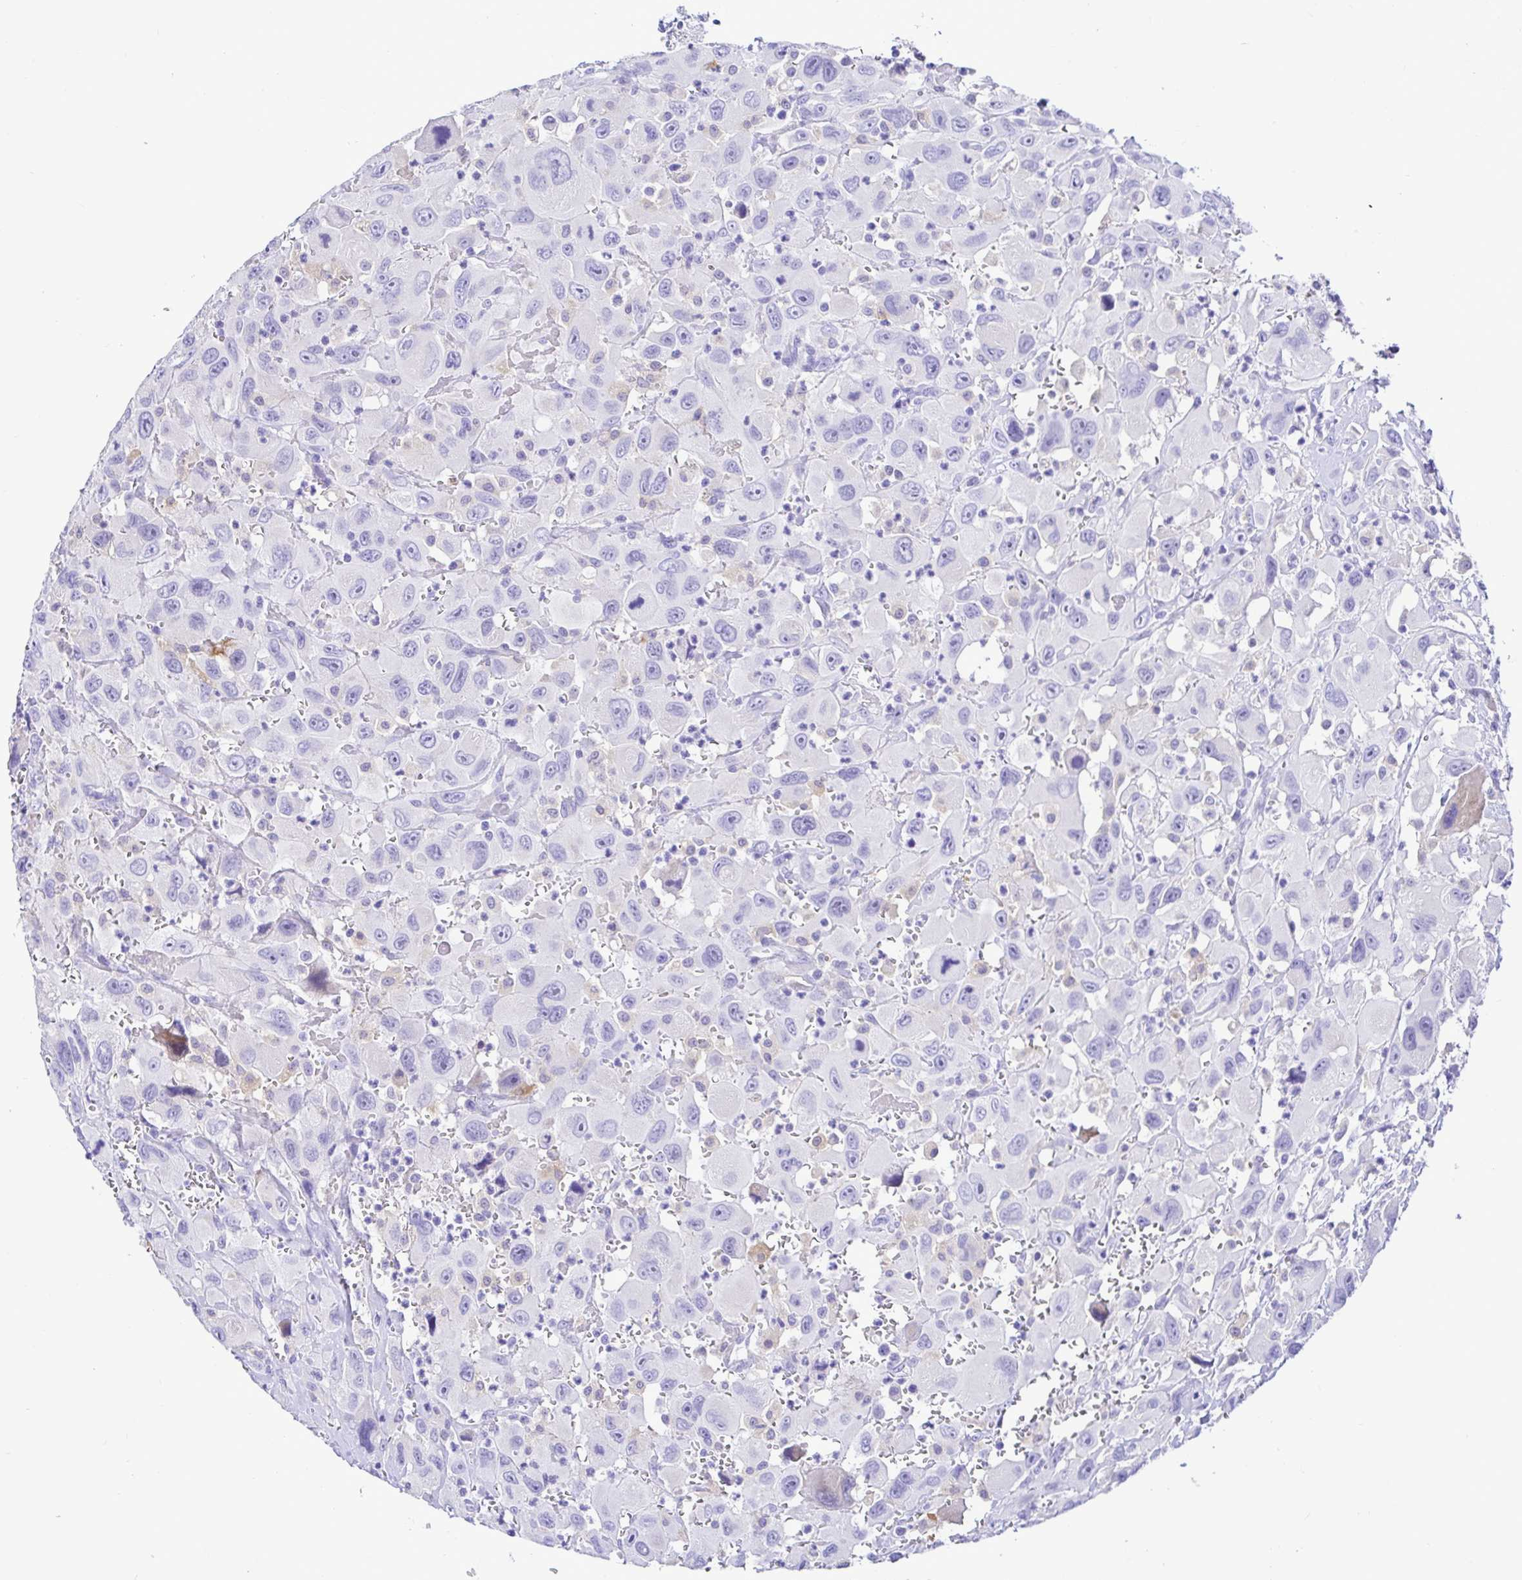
{"staining": {"intensity": "negative", "quantity": "none", "location": "none"}, "tissue": "head and neck cancer", "cell_type": "Tumor cells", "image_type": "cancer", "snomed": [{"axis": "morphology", "description": "Squamous cell carcinoma, NOS"}, {"axis": "morphology", "description": "Squamous cell carcinoma, metastatic, NOS"}, {"axis": "topography", "description": "Oral tissue"}, {"axis": "topography", "description": "Head-Neck"}], "caption": "There is no significant staining in tumor cells of head and neck cancer.", "gene": "BACE2", "patient": {"sex": "female", "age": 85}}